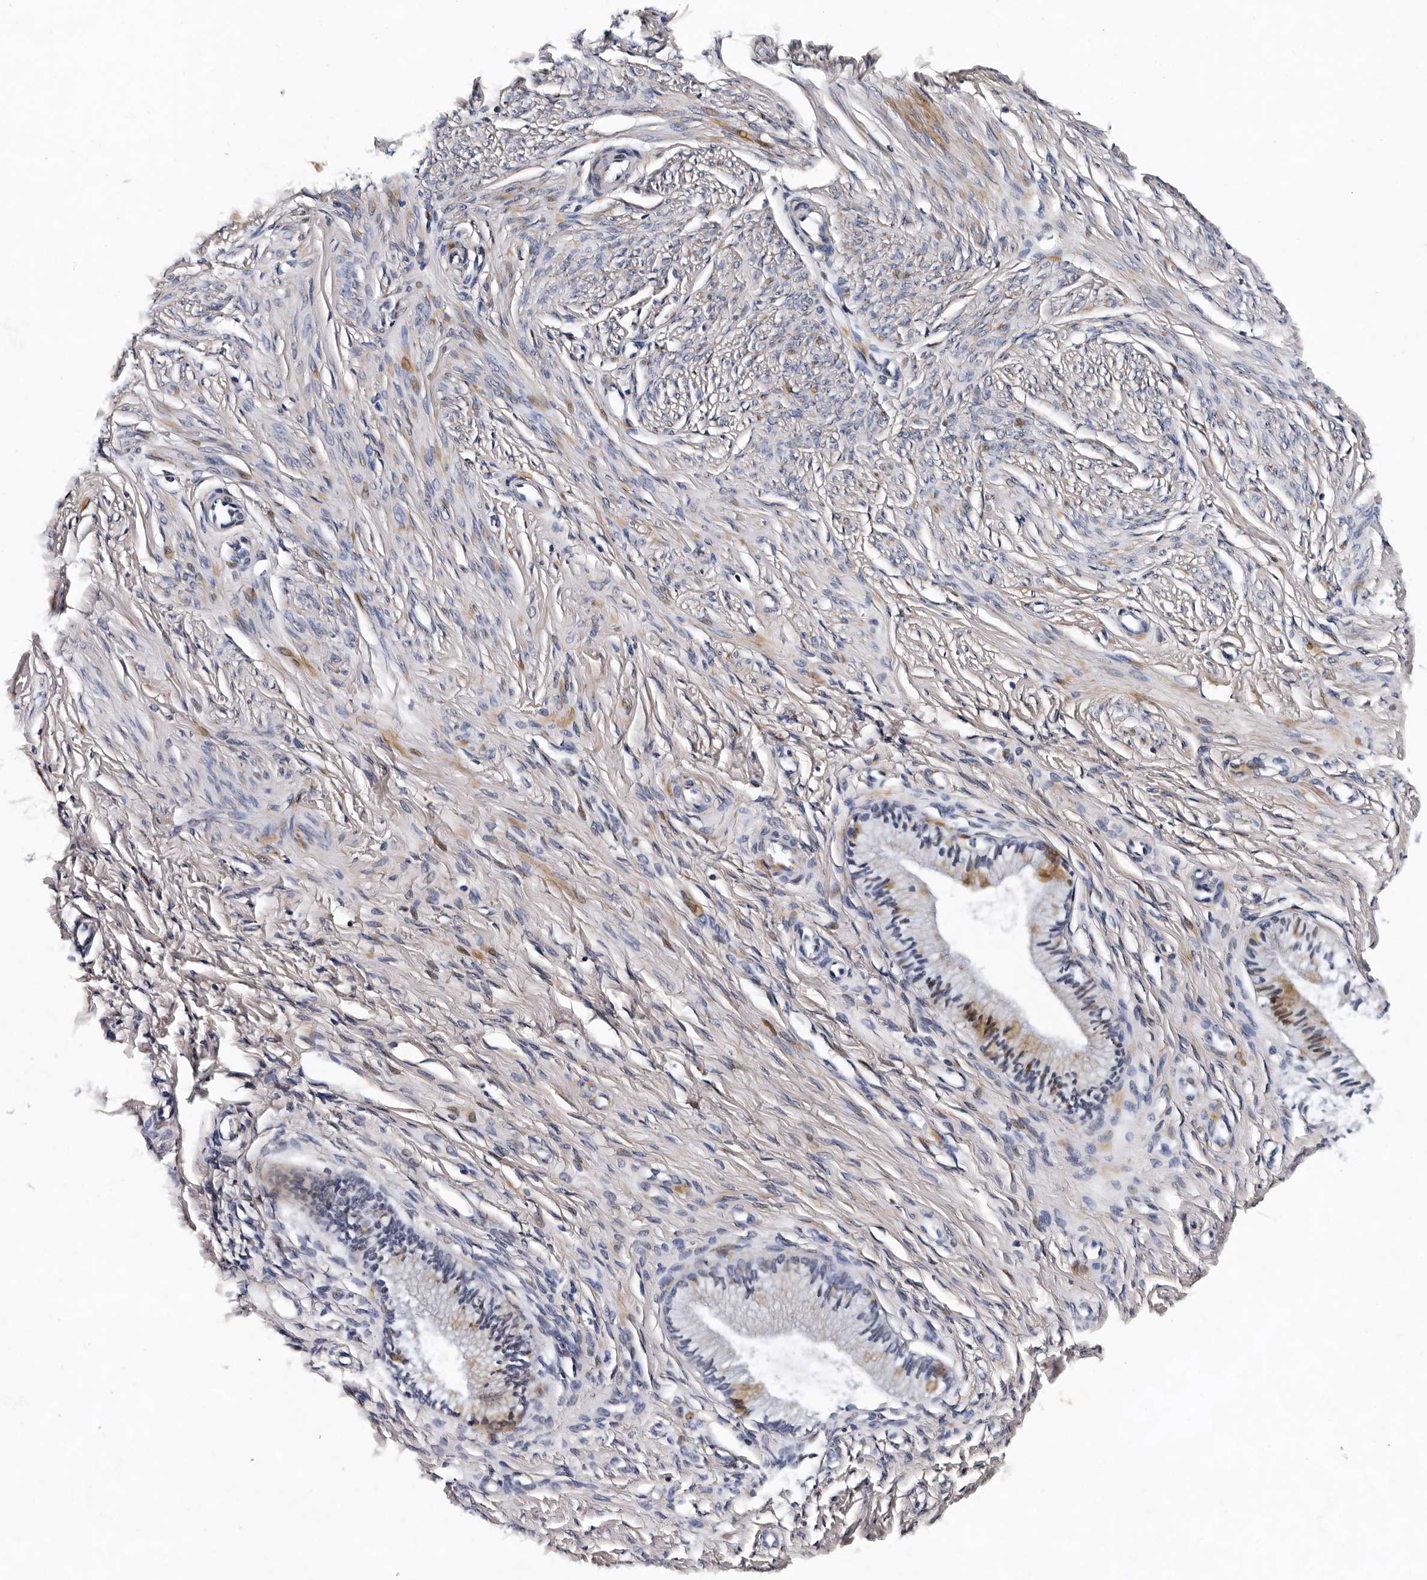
{"staining": {"intensity": "moderate", "quantity": "<25%", "location": "cytoplasmic/membranous"}, "tissue": "cervix", "cell_type": "Glandular cells", "image_type": "normal", "snomed": [{"axis": "morphology", "description": "Normal tissue, NOS"}, {"axis": "topography", "description": "Cervix"}], "caption": "Immunohistochemistry image of normal cervix: cervix stained using immunohistochemistry (IHC) demonstrates low levels of moderate protein expression localized specifically in the cytoplasmic/membranous of glandular cells, appearing as a cytoplasmic/membranous brown color.", "gene": "CPNE3", "patient": {"sex": "female", "age": 36}}